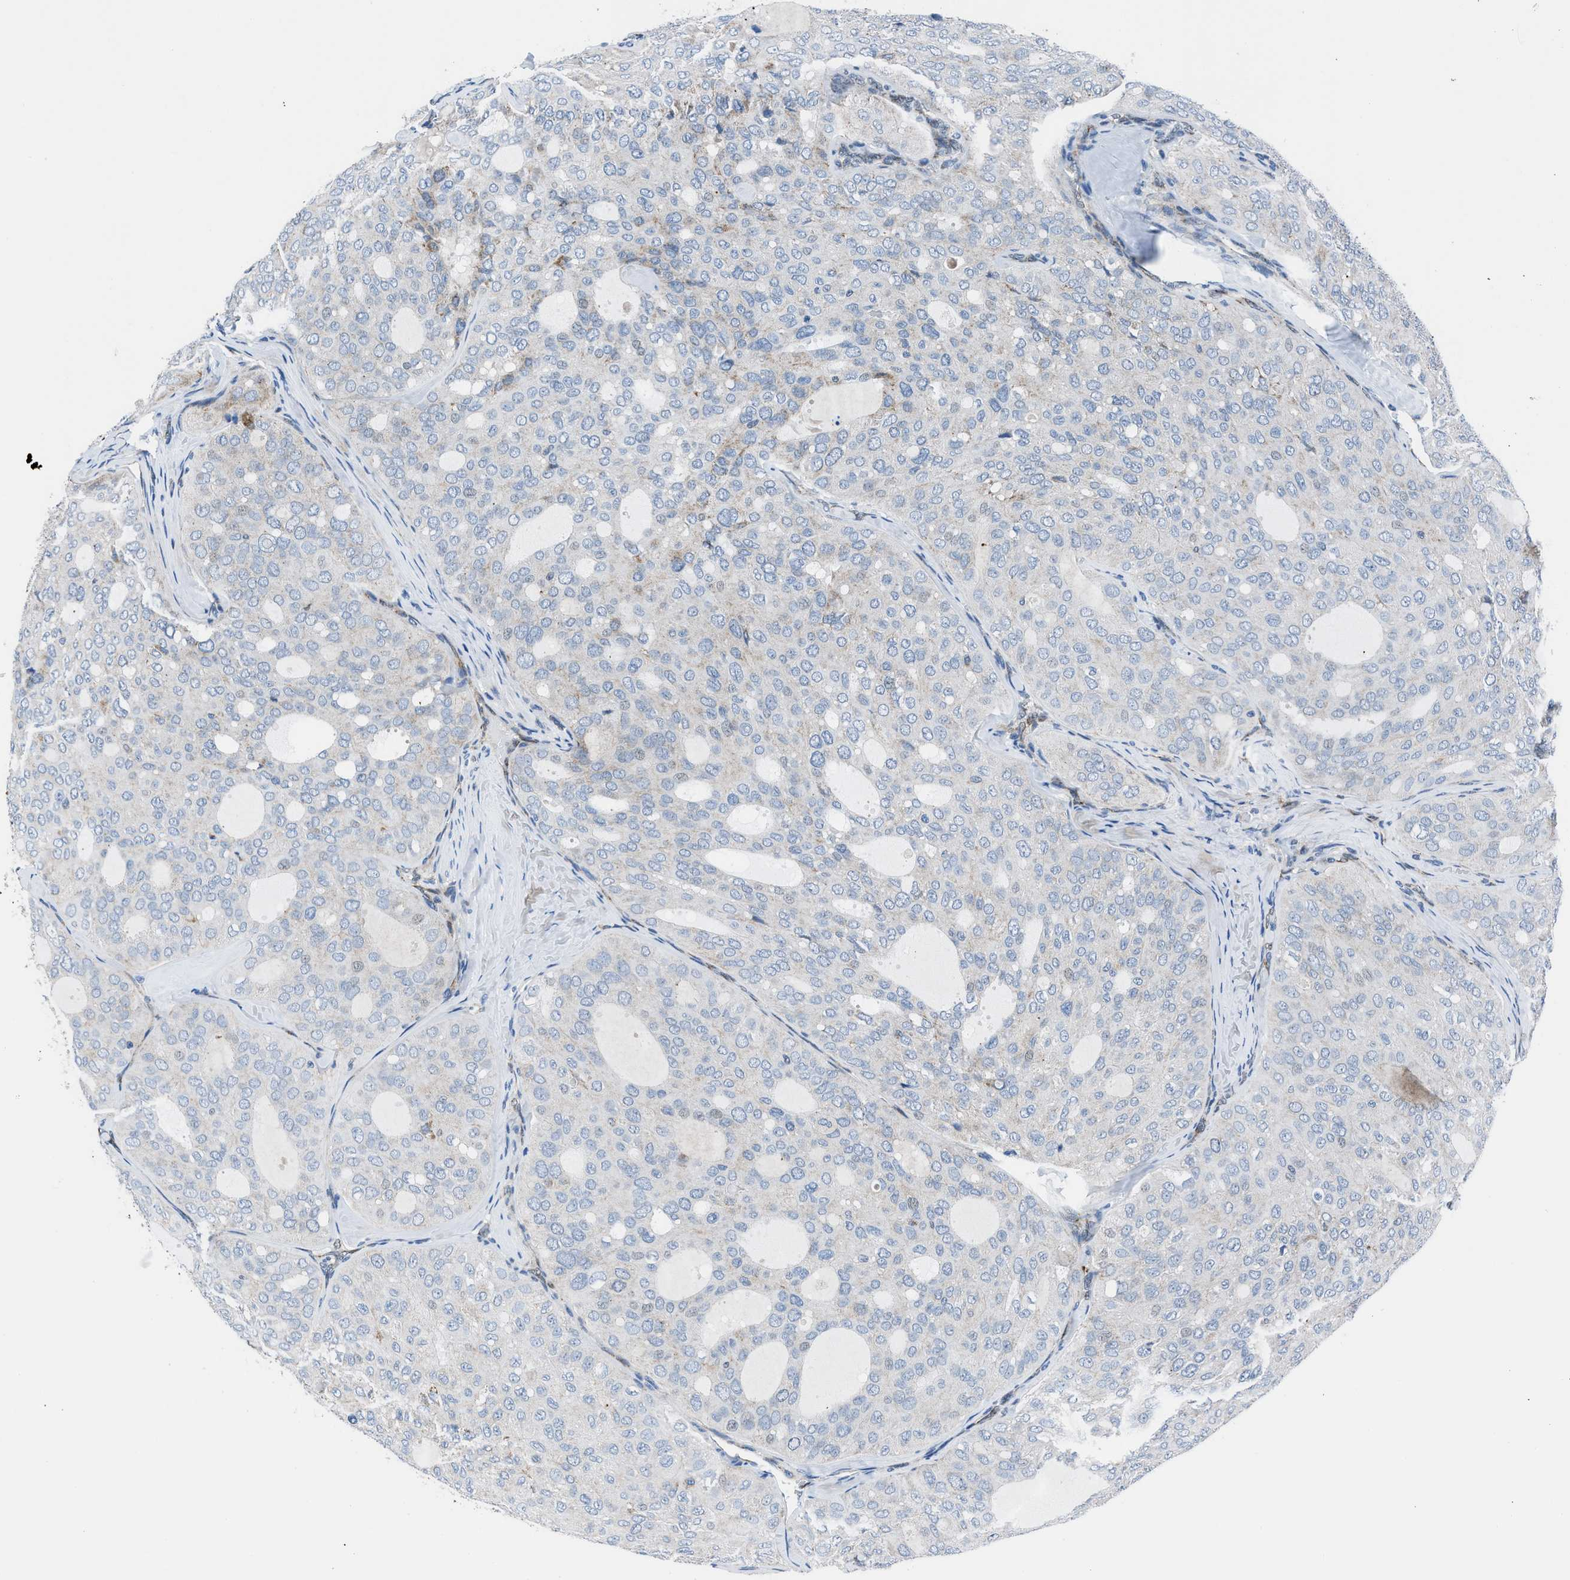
{"staining": {"intensity": "negative", "quantity": "none", "location": "none"}, "tissue": "thyroid cancer", "cell_type": "Tumor cells", "image_type": "cancer", "snomed": [{"axis": "morphology", "description": "Follicular adenoma carcinoma, NOS"}, {"axis": "topography", "description": "Thyroid gland"}], "caption": "Tumor cells are negative for brown protein staining in follicular adenoma carcinoma (thyroid). Nuclei are stained in blue.", "gene": "LMO2", "patient": {"sex": "male", "age": 75}}